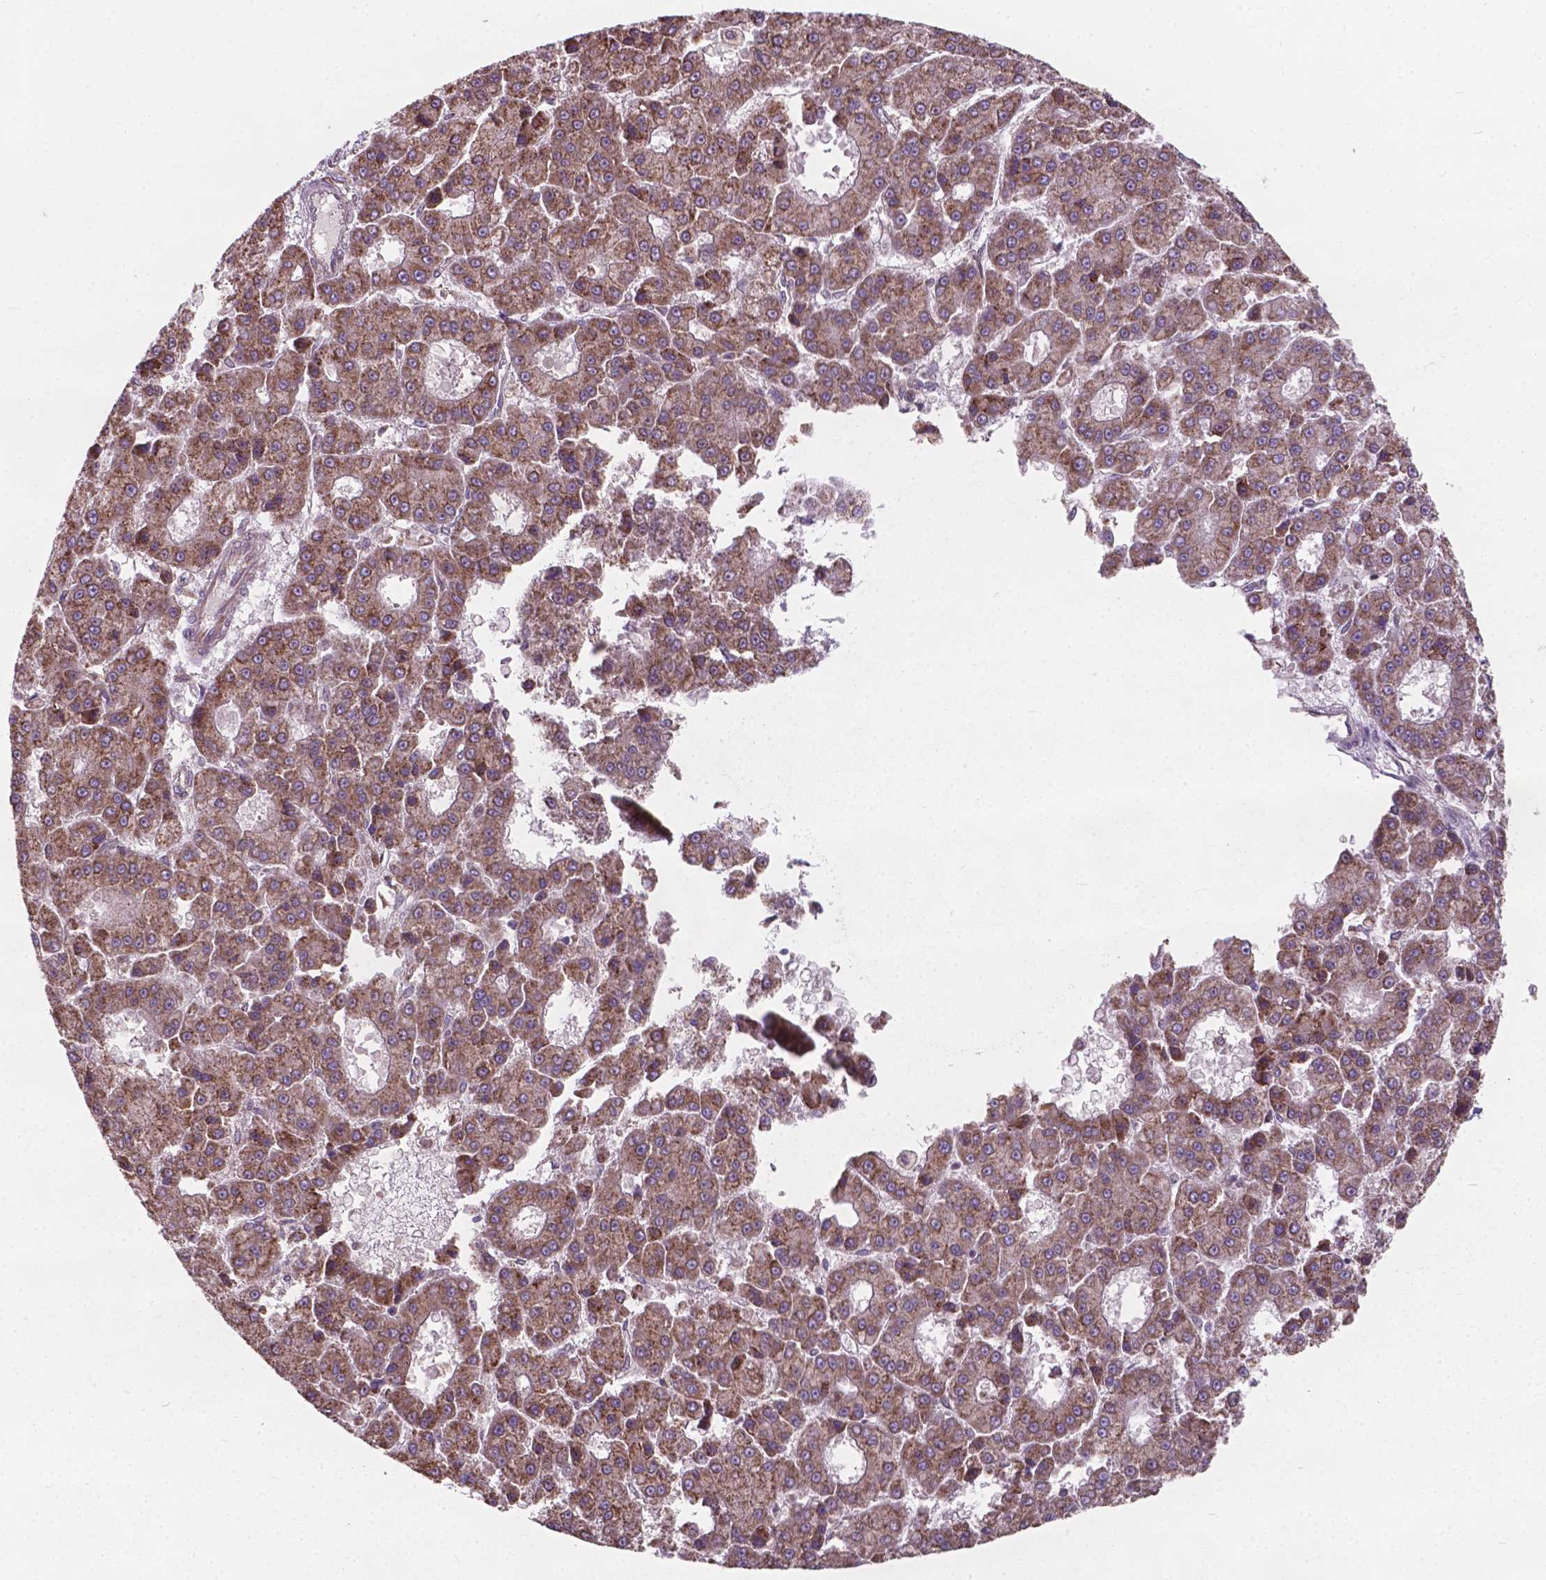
{"staining": {"intensity": "moderate", "quantity": "25%-75%", "location": "cytoplasmic/membranous"}, "tissue": "liver cancer", "cell_type": "Tumor cells", "image_type": "cancer", "snomed": [{"axis": "morphology", "description": "Carcinoma, Hepatocellular, NOS"}, {"axis": "topography", "description": "Liver"}], "caption": "Immunohistochemical staining of liver hepatocellular carcinoma reveals medium levels of moderate cytoplasmic/membranous expression in about 25%-75% of tumor cells.", "gene": "MRPL33", "patient": {"sex": "male", "age": 70}}